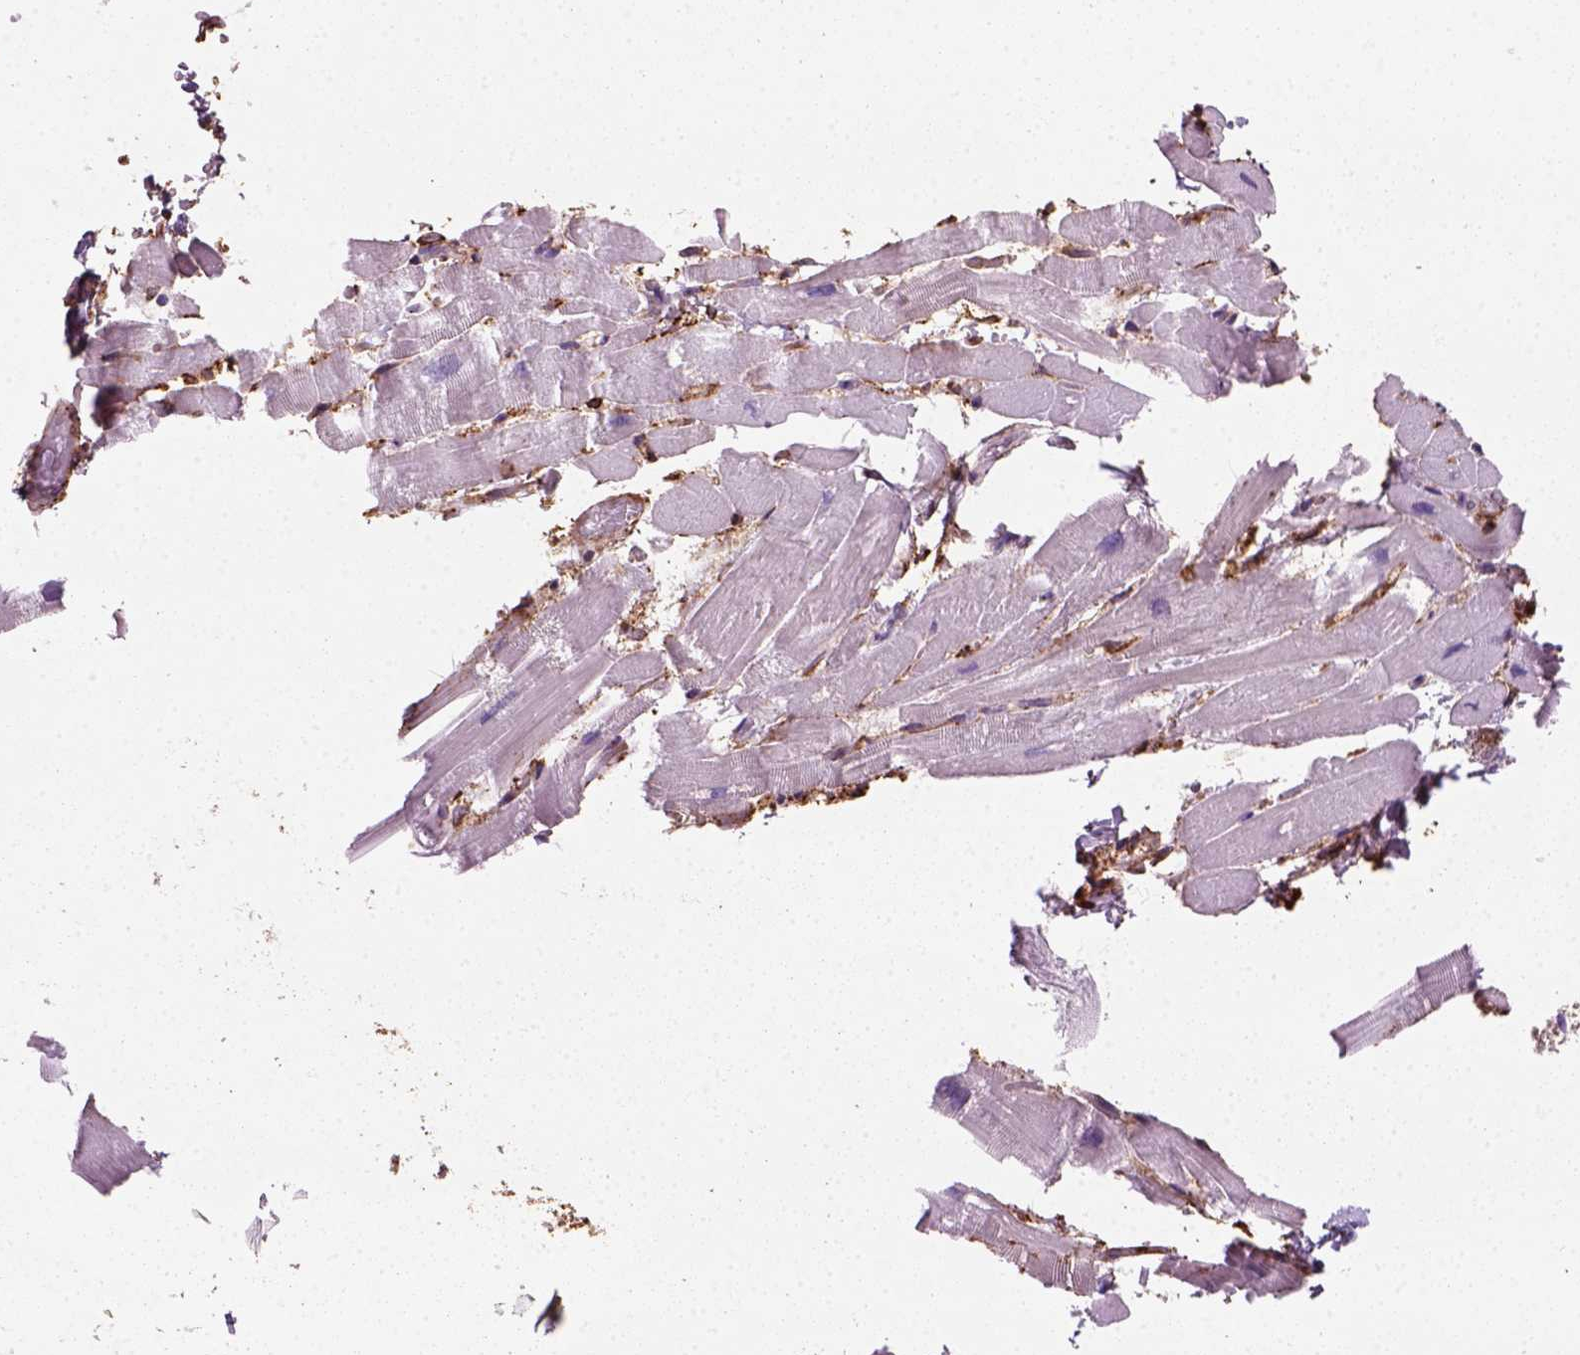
{"staining": {"intensity": "negative", "quantity": "none", "location": "none"}, "tissue": "heart muscle", "cell_type": "Cardiomyocytes", "image_type": "normal", "snomed": [{"axis": "morphology", "description": "Normal tissue, NOS"}, {"axis": "topography", "description": "Heart"}], "caption": "DAB immunohistochemical staining of normal heart muscle displays no significant positivity in cardiomyocytes.", "gene": "MARCKS", "patient": {"sex": "male", "age": 37}}